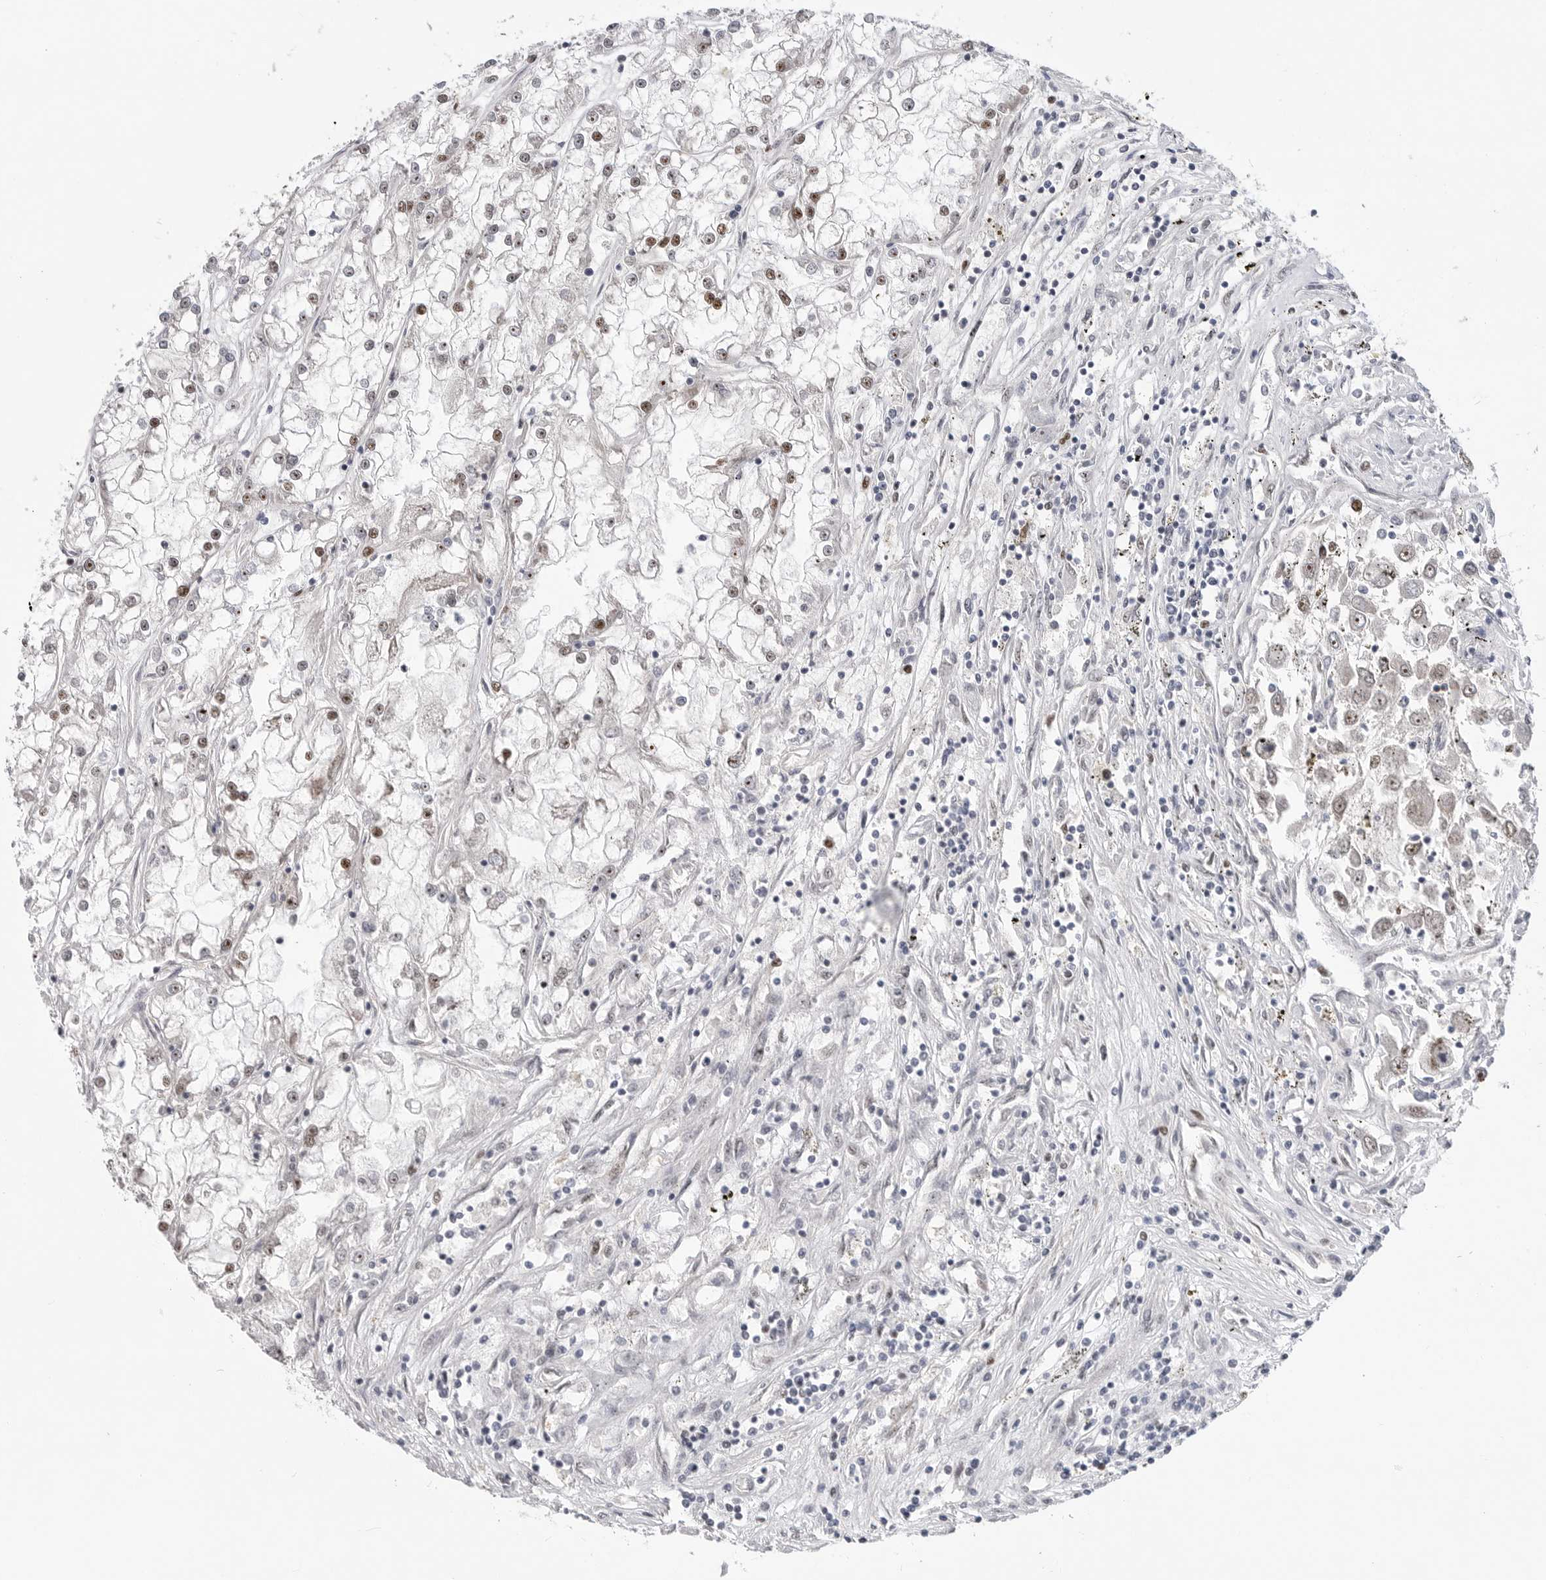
{"staining": {"intensity": "moderate", "quantity": "25%-75%", "location": "nuclear"}, "tissue": "renal cancer", "cell_type": "Tumor cells", "image_type": "cancer", "snomed": [{"axis": "morphology", "description": "Adenocarcinoma, NOS"}, {"axis": "topography", "description": "Kidney"}], "caption": "Immunohistochemical staining of renal adenocarcinoma shows medium levels of moderate nuclear expression in about 25%-75% of tumor cells. (DAB (3,3'-diaminobenzidine) = brown stain, brightfield microscopy at high magnification).", "gene": "GPATCH2", "patient": {"sex": "female", "age": 52}}